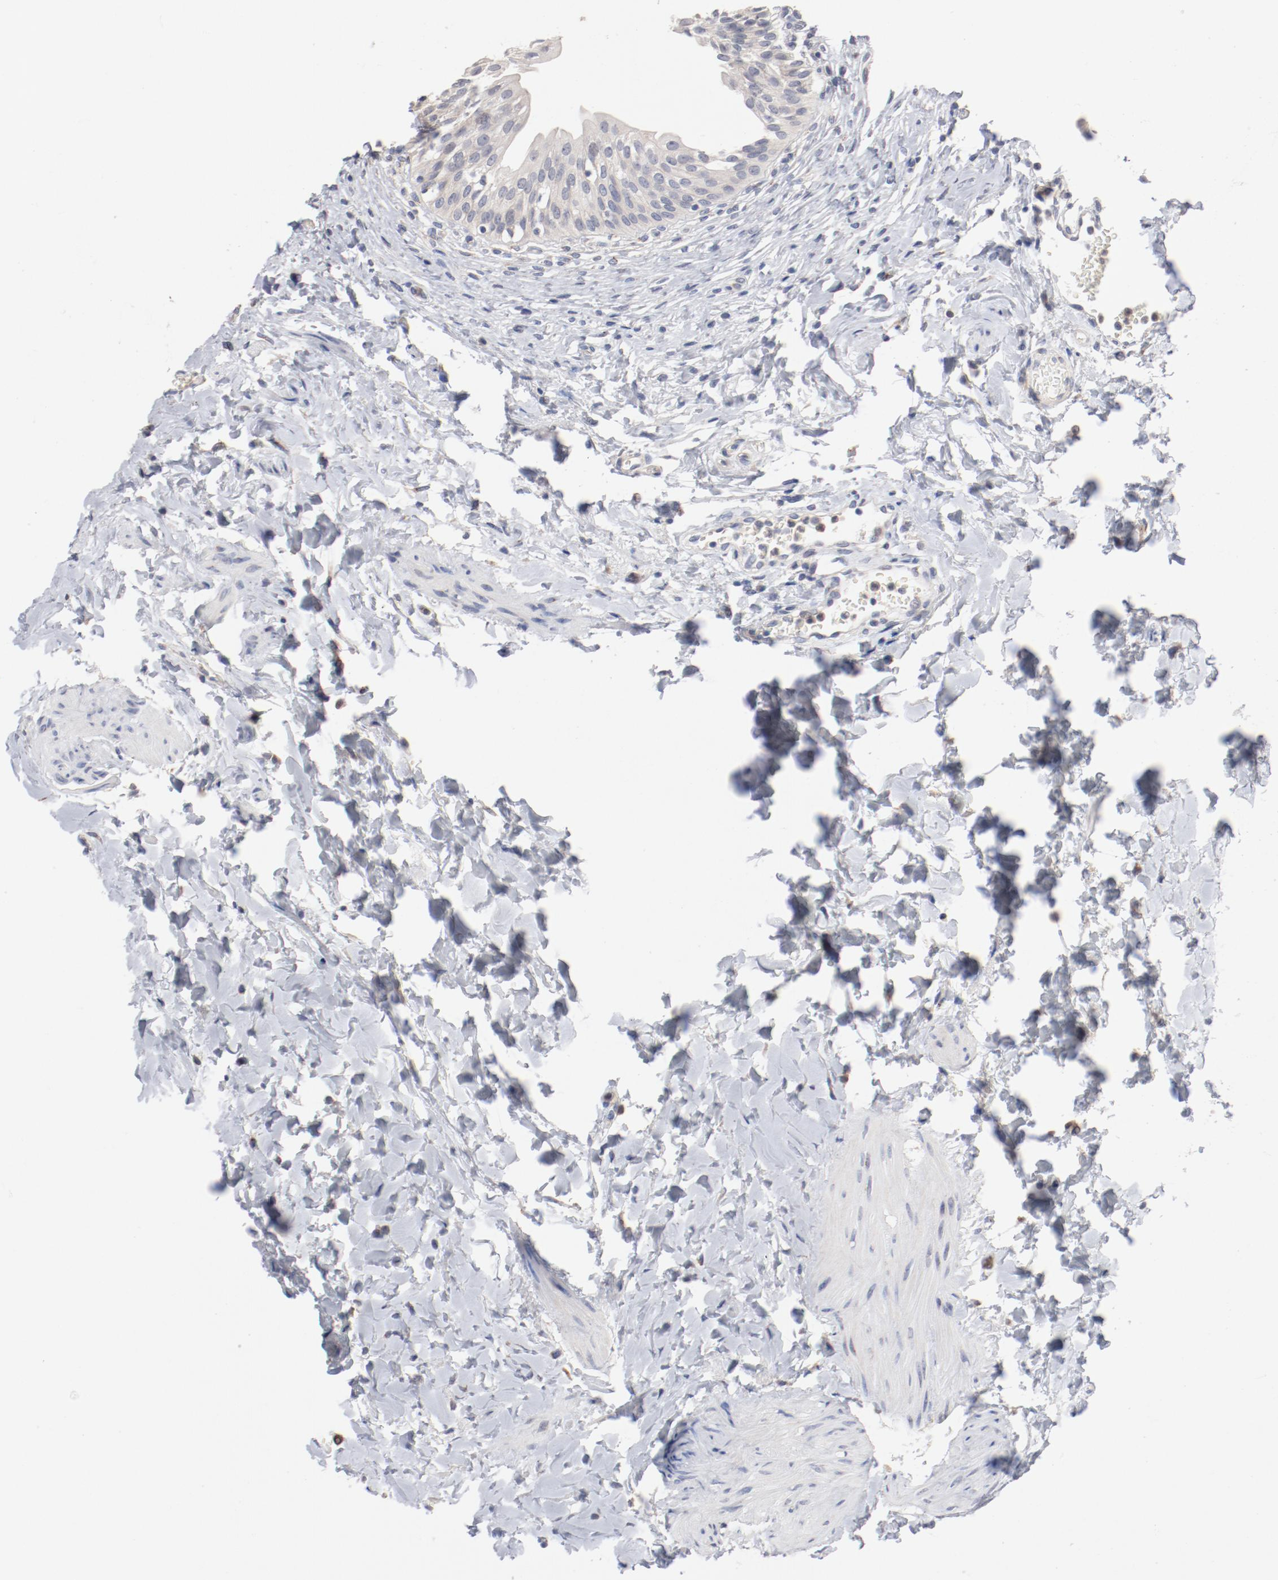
{"staining": {"intensity": "negative", "quantity": "none", "location": "none"}, "tissue": "urinary bladder", "cell_type": "Urothelial cells", "image_type": "normal", "snomed": [{"axis": "morphology", "description": "Normal tissue, NOS"}, {"axis": "topography", "description": "Urinary bladder"}], "caption": "IHC image of unremarkable urinary bladder: urinary bladder stained with DAB displays no significant protein expression in urothelial cells. (DAB (3,3'-diaminobenzidine) immunohistochemistry visualized using brightfield microscopy, high magnification).", "gene": "AK7", "patient": {"sex": "female", "age": 80}}